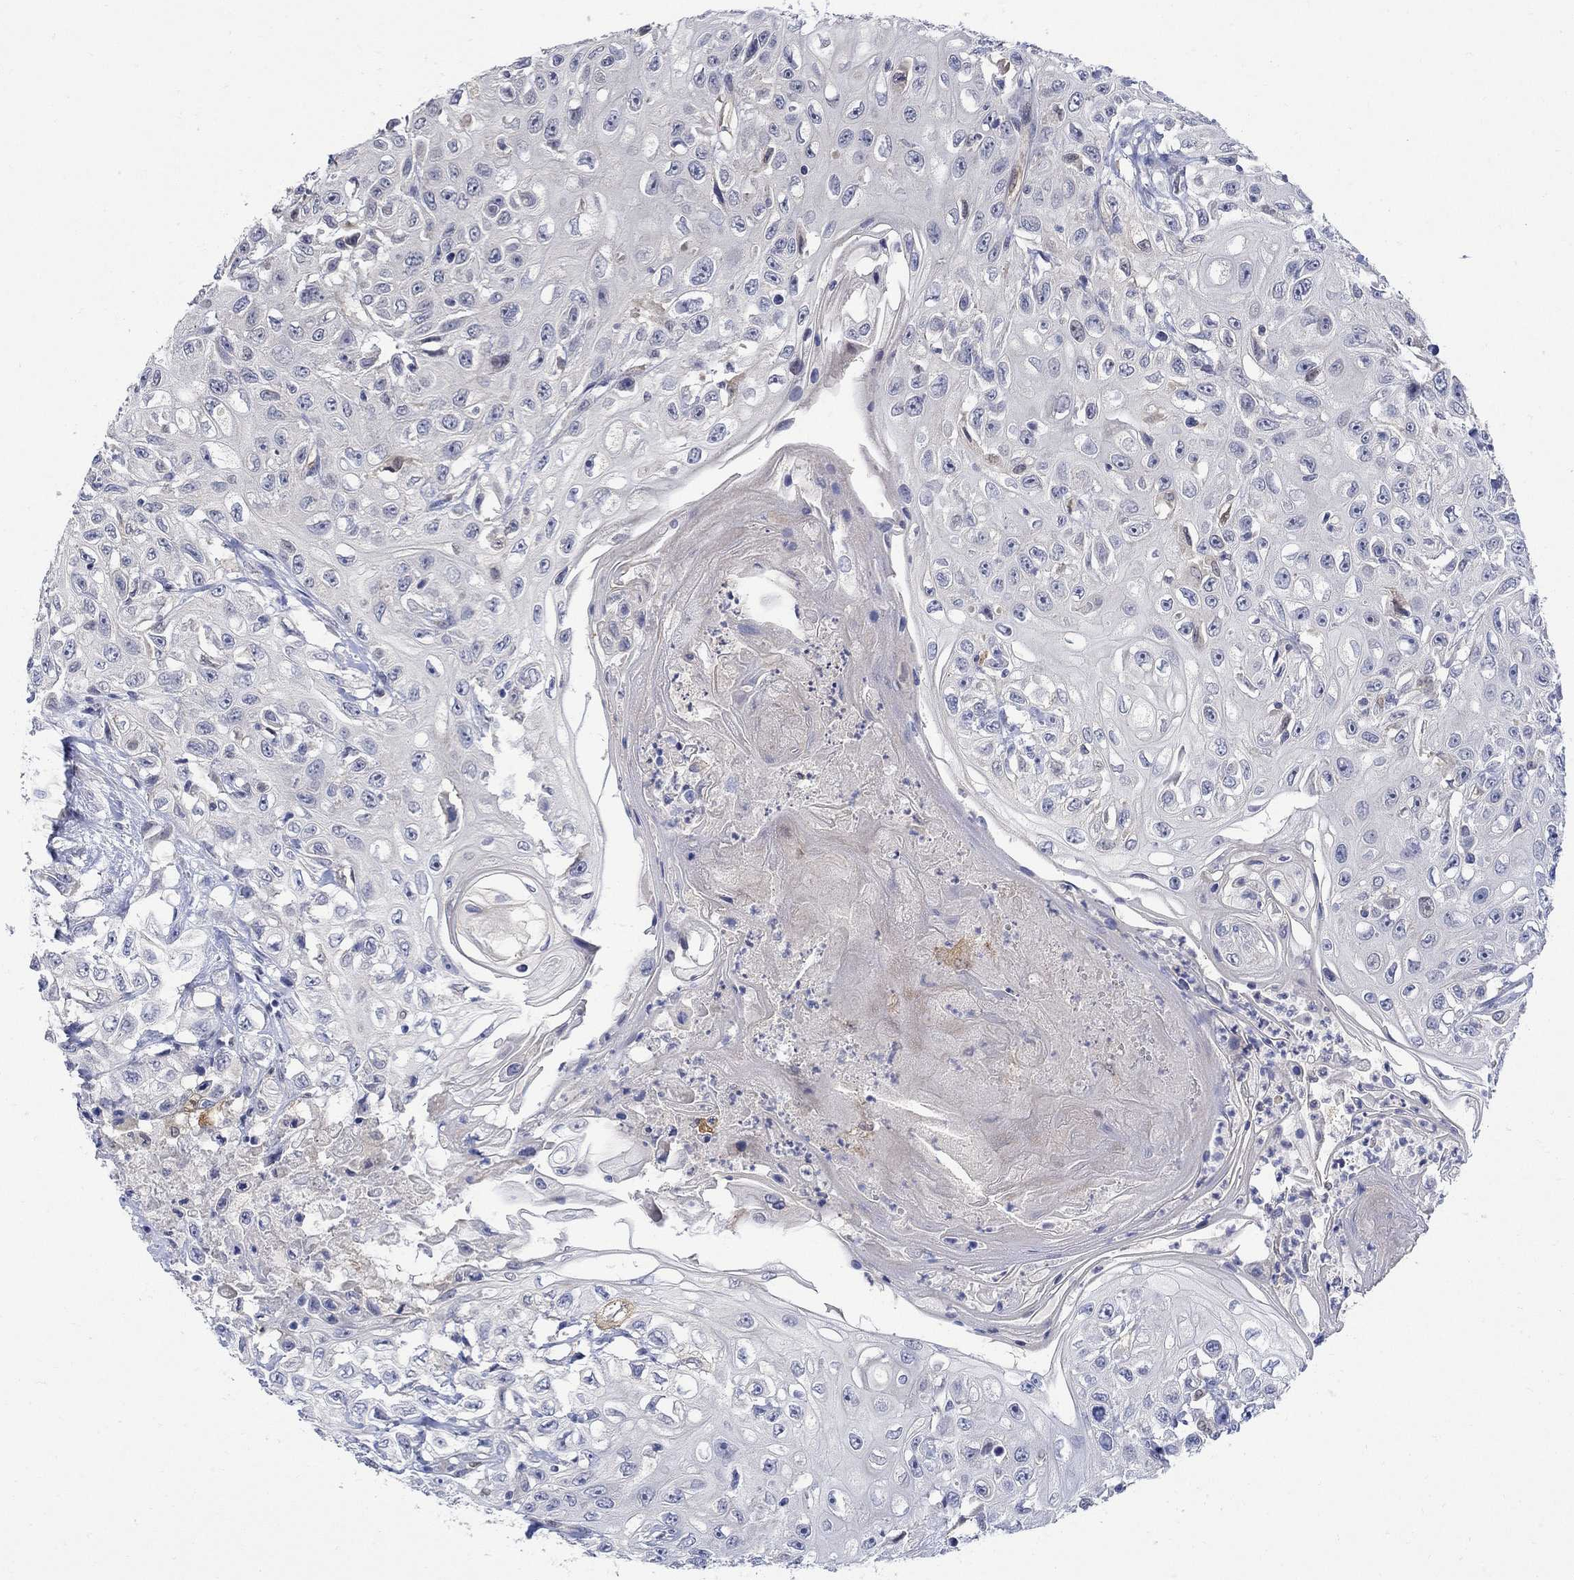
{"staining": {"intensity": "negative", "quantity": "none", "location": "none"}, "tissue": "urothelial cancer", "cell_type": "Tumor cells", "image_type": "cancer", "snomed": [{"axis": "morphology", "description": "Urothelial carcinoma, High grade"}, {"axis": "topography", "description": "Urinary bladder"}], "caption": "There is no significant expression in tumor cells of high-grade urothelial carcinoma.", "gene": "TGM2", "patient": {"sex": "female", "age": 56}}